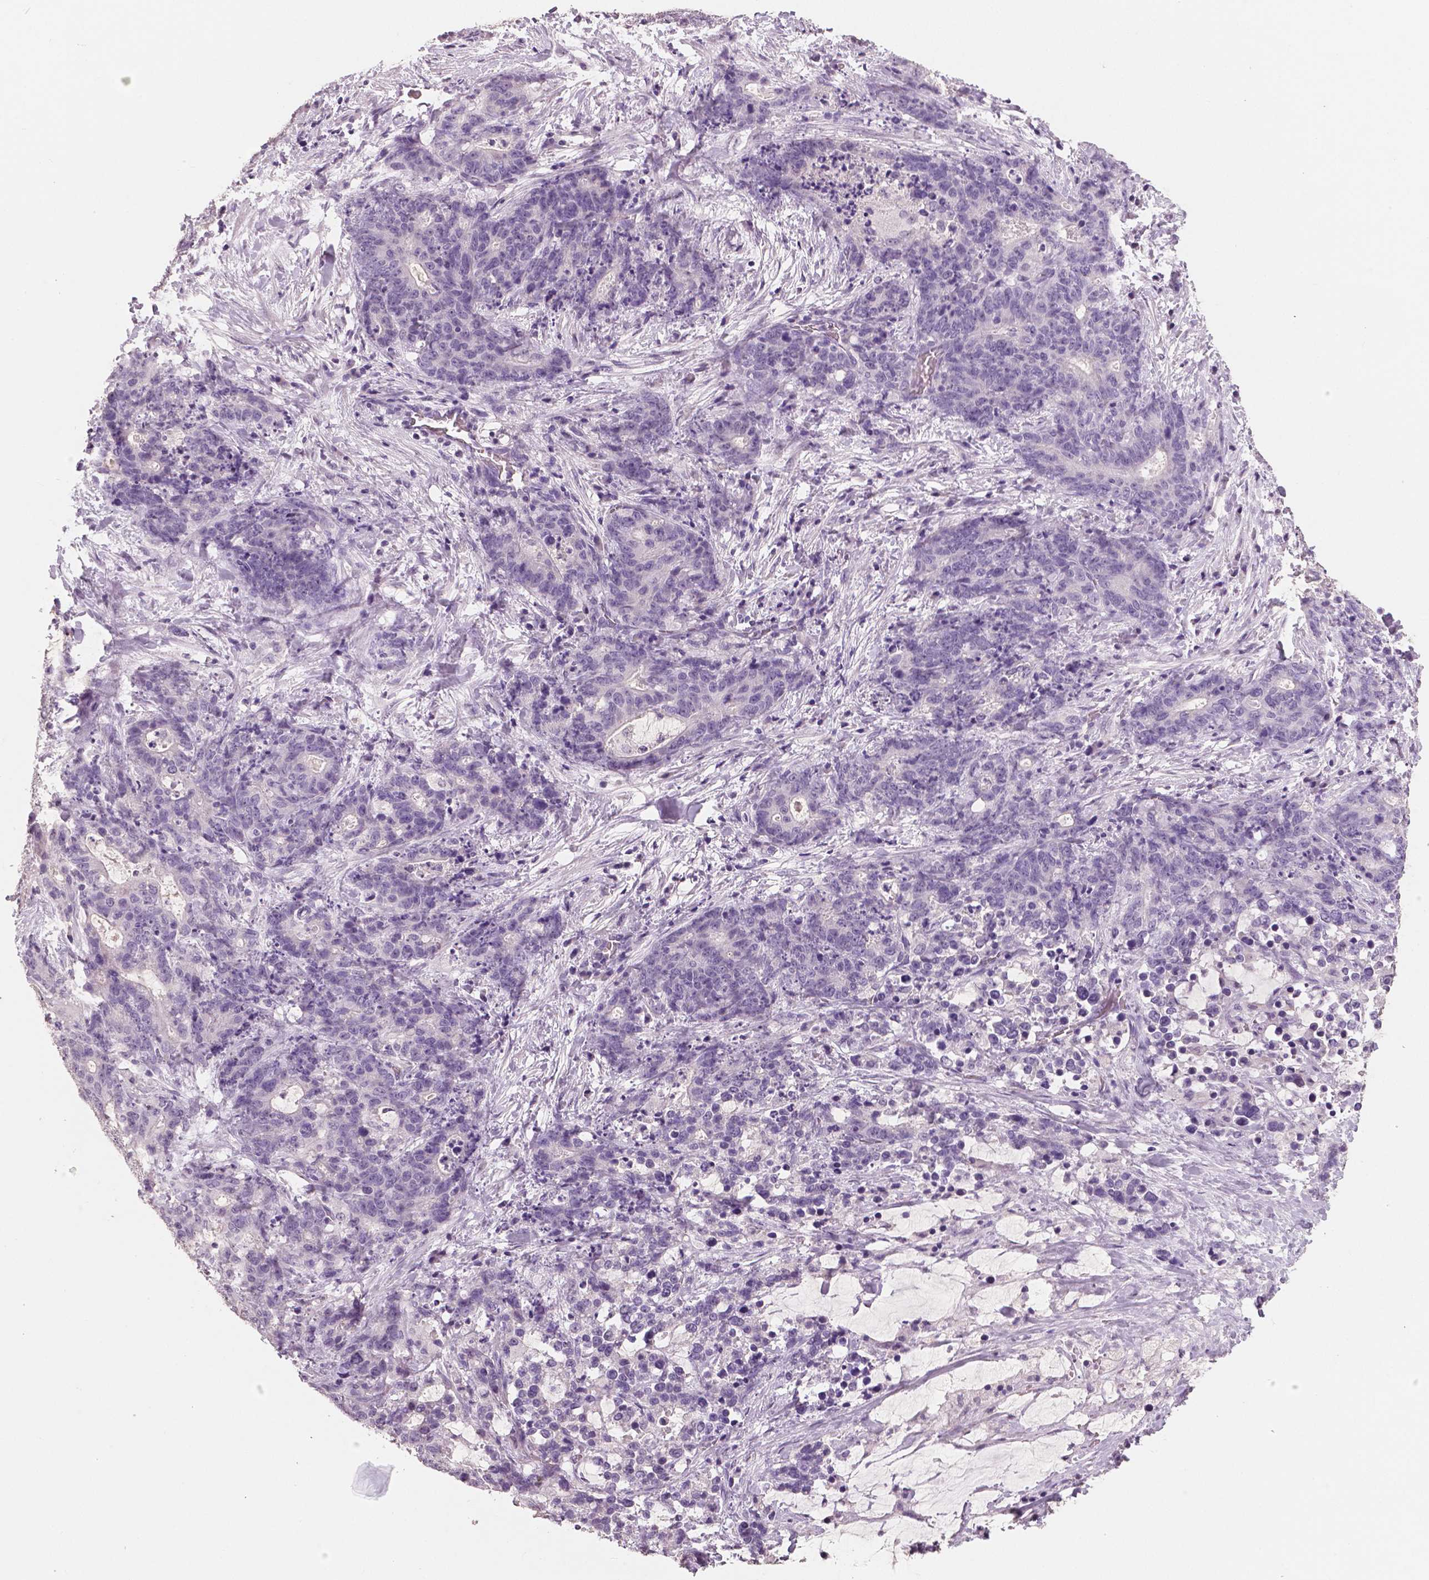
{"staining": {"intensity": "negative", "quantity": "none", "location": "none"}, "tissue": "stomach cancer", "cell_type": "Tumor cells", "image_type": "cancer", "snomed": [{"axis": "morphology", "description": "Normal tissue, NOS"}, {"axis": "morphology", "description": "Adenocarcinoma, NOS"}, {"axis": "topography", "description": "Stomach"}], "caption": "Tumor cells are negative for brown protein staining in adenocarcinoma (stomach).", "gene": "NECAB1", "patient": {"sex": "female", "age": 64}}